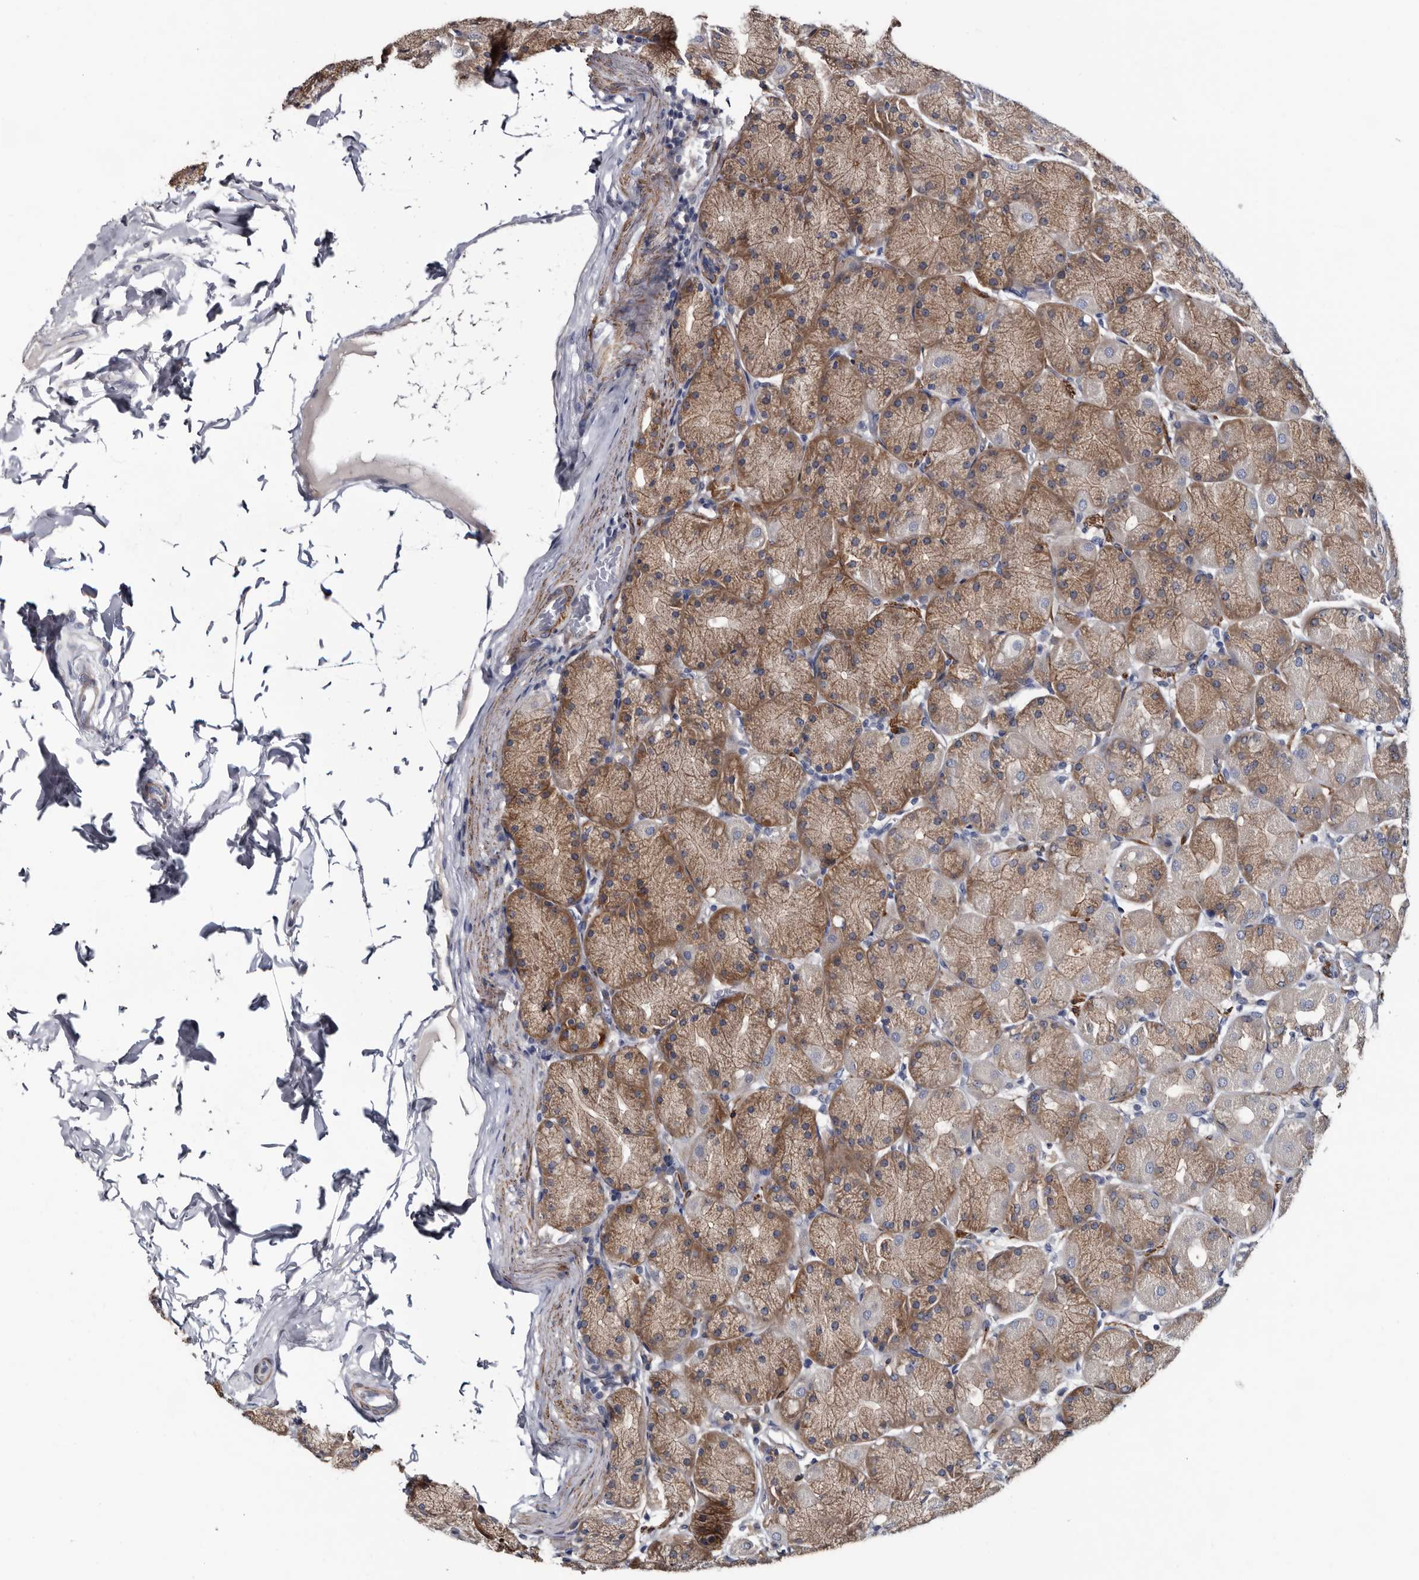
{"staining": {"intensity": "moderate", "quantity": ">75%", "location": "cytoplasmic/membranous"}, "tissue": "stomach", "cell_type": "Glandular cells", "image_type": "normal", "snomed": [{"axis": "morphology", "description": "Normal tissue, NOS"}, {"axis": "topography", "description": "Stomach, upper"}], "caption": "Immunohistochemistry photomicrograph of normal stomach: stomach stained using IHC displays medium levels of moderate protein expression localized specifically in the cytoplasmic/membranous of glandular cells, appearing as a cytoplasmic/membranous brown color.", "gene": "IARS1", "patient": {"sex": "female", "age": 56}}